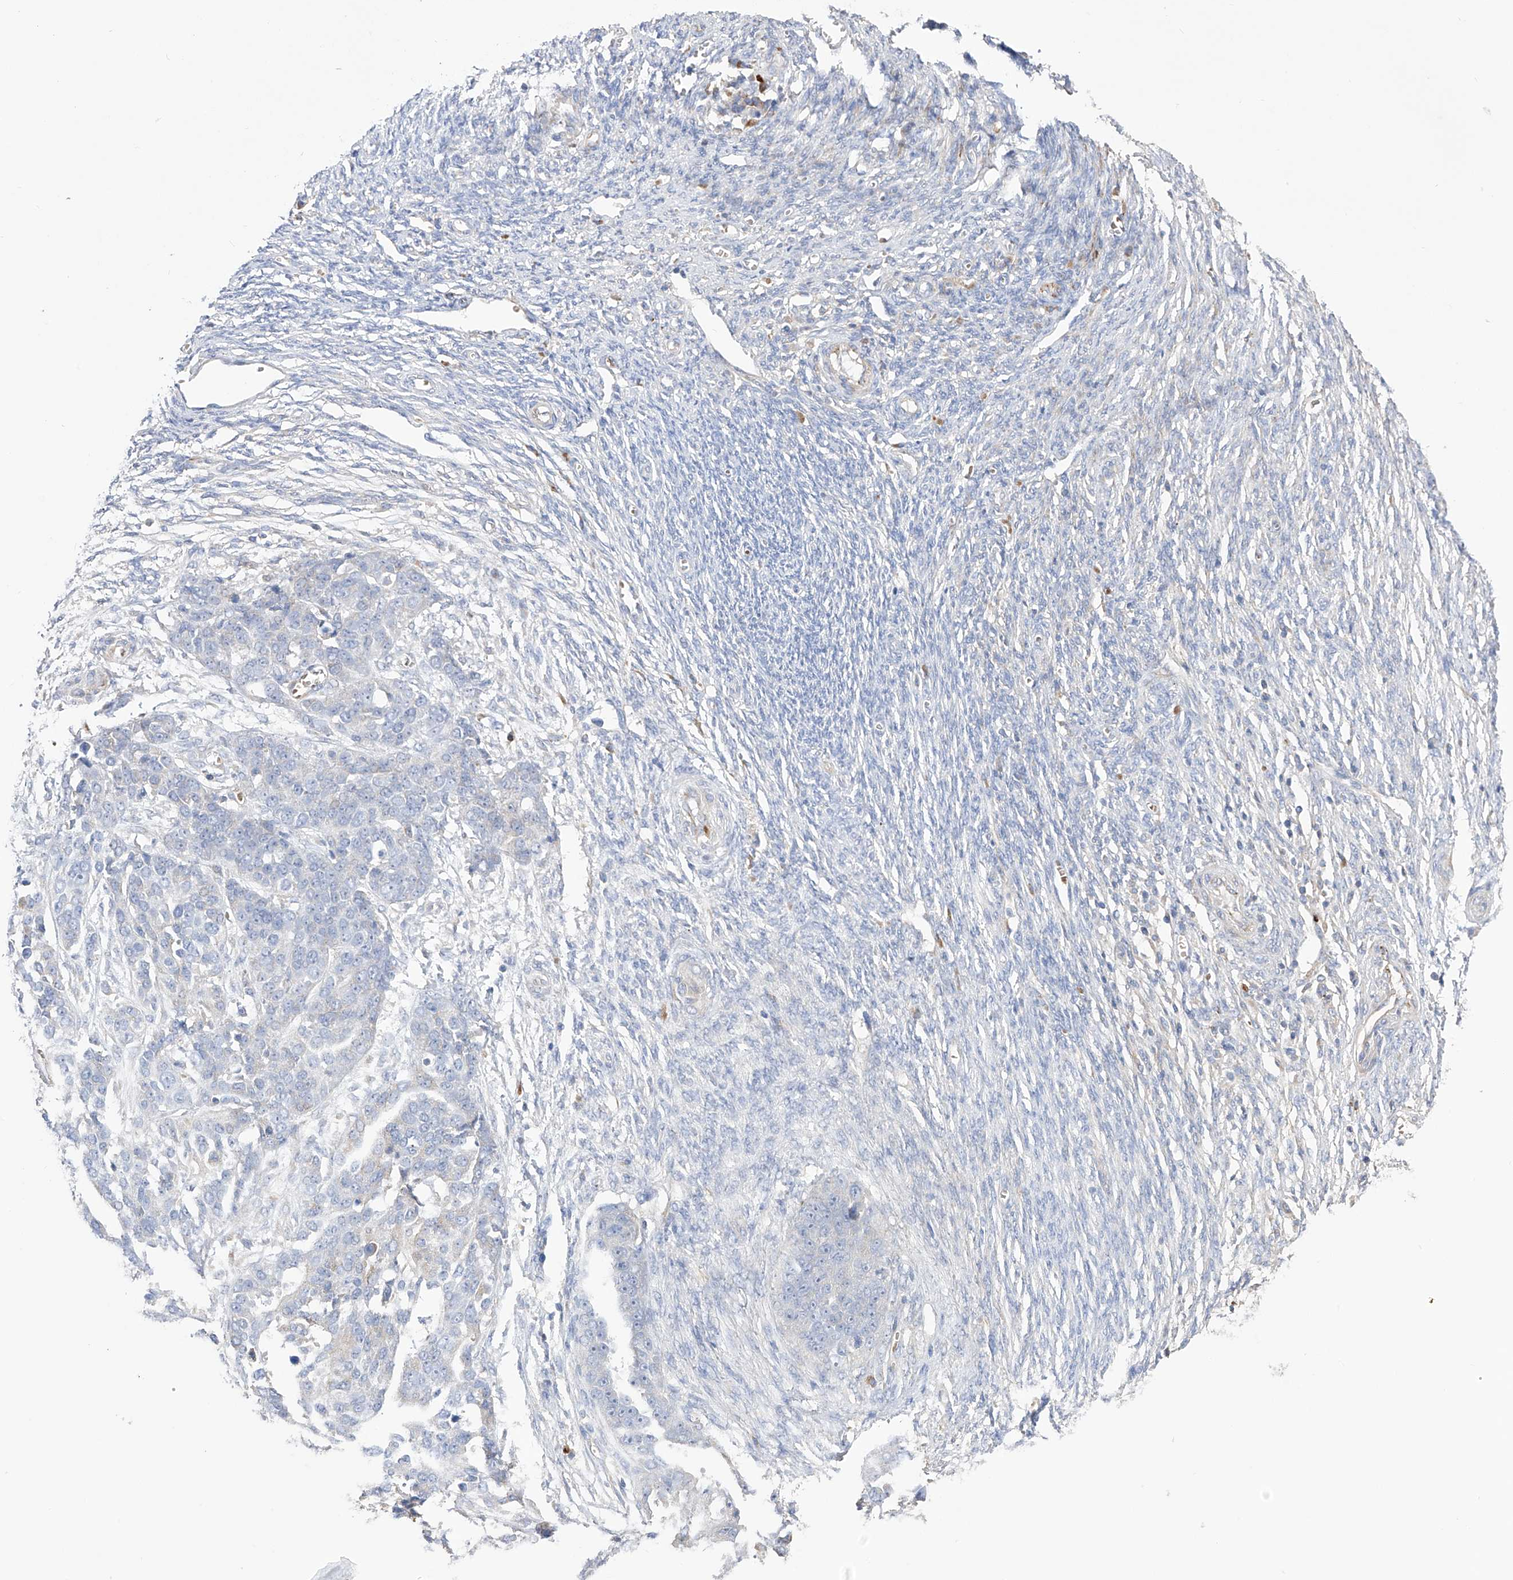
{"staining": {"intensity": "weak", "quantity": "<25%", "location": "cytoplasmic/membranous"}, "tissue": "ovarian cancer", "cell_type": "Tumor cells", "image_type": "cancer", "snomed": [{"axis": "morphology", "description": "Cystadenocarcinoma, serous, NOS"}, {"axis": "topography", "description": "Ovary"}], "caption": "DAB (3,3'-diaminobenzidine) immunohistochemical staining of human ovarian serous cystadenocarcinoma exhibits no significant expression in tumor cells. The staining is performed using DAB brown chromogen with nuclei counter-stained in using hematoxylin.", "gene": "NFATC4", "patient": {"sex": "female", "age": 44}}